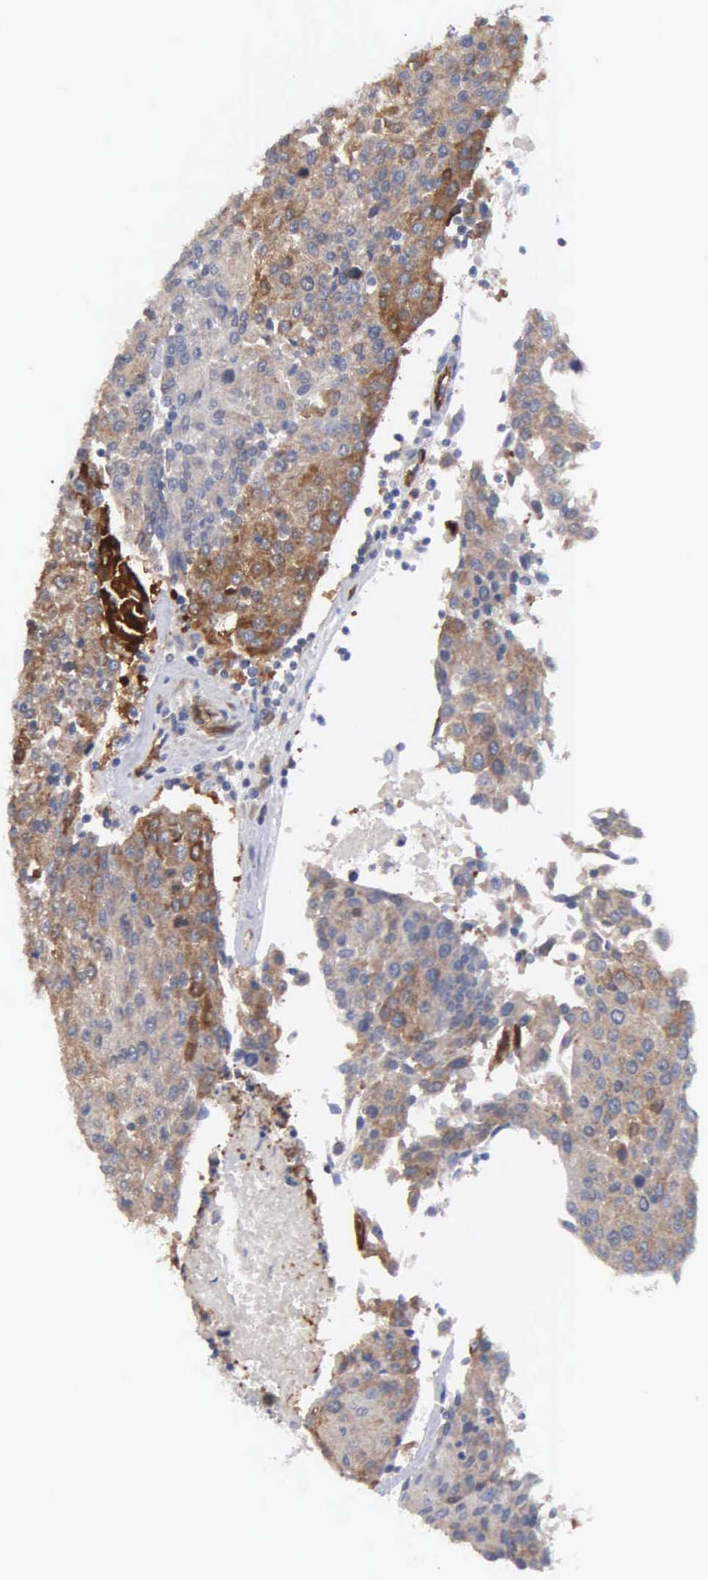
{"staining": {"intensity": "moderate", "quantity": "25%-75%", "location": "cytoplasmic/membranous"}, "tissue": "urothelial cancer", "cell_type": "Tumor cells", "image_type": "cancer", "snomed": [{"axis": "morphology", "description": "Urothelial carcinoma, High grade"}, {"axis": "topography", "description": "Urinary bladder"}], "caption": "Immunohistochemistry (IHC) image of high-grade urothelial carcinoma stained for a protein (brown), which shows medium levels of moderate cytoplasmic/membranous staining in about 25%-75% of tumor cells.", "gene": "RDX", "patient": {"sex": "female", "age": 85}}